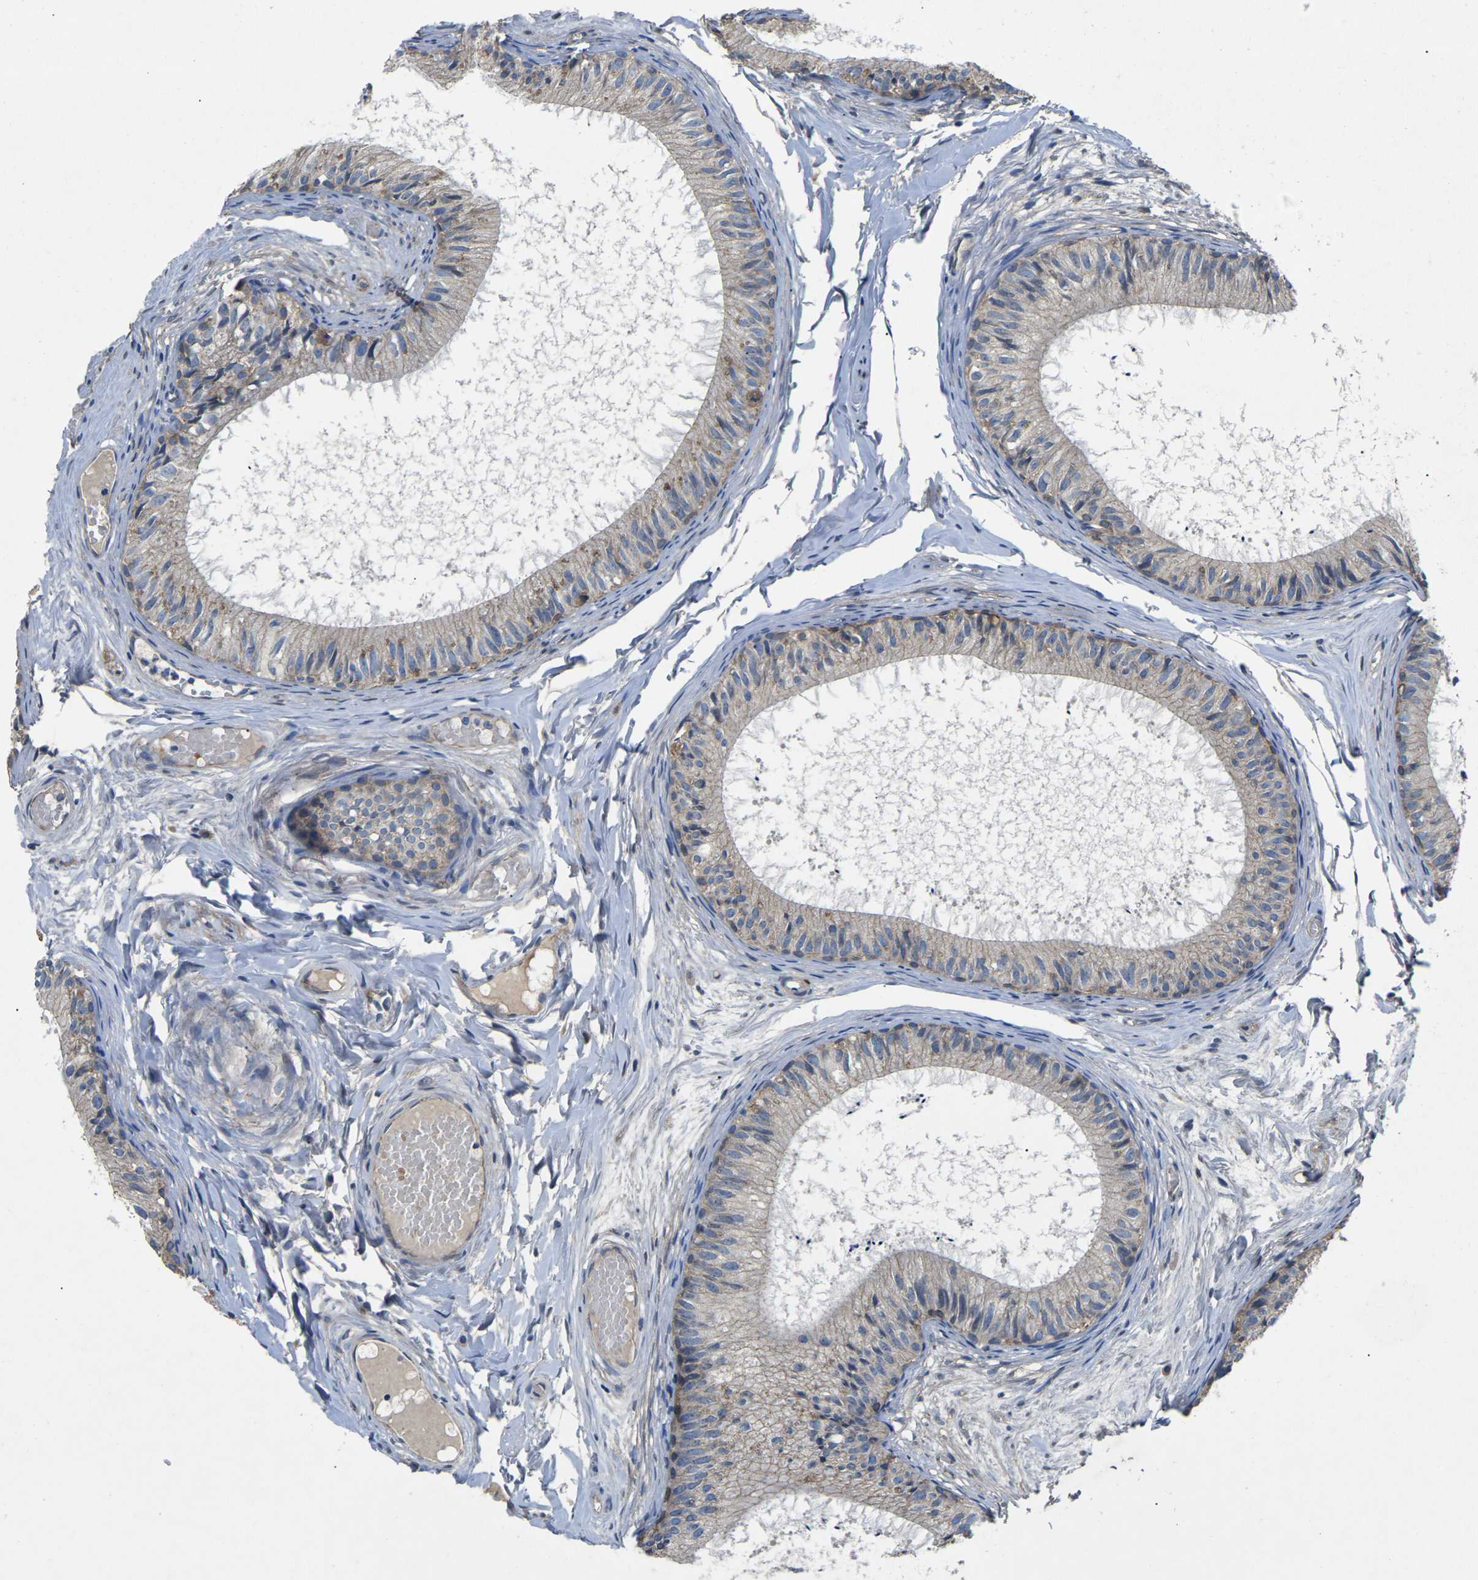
{"staining": {"intensity": "moderate", "quantity": ">75%", "location": "cytoplasmic/membranous"}, "tissue": "epididymis", "cell_type": "Glandular cells", "image_type": "normal", "snomed": [{"axis": "morphology", "description": "Normal tissue, NOS"}, {"axis": "topography", "description": "Epididymis"}], "caption": "Immunohistochemistry micrograph of unremarkable human epididymis stained for a protein (brown), which exhibits medium levels of moderate cytoplasmic/membranous expression in approximately >75% of glandular cells.", "gene": "CTNND1", "patient": {"sex": "male", "age": 46}}